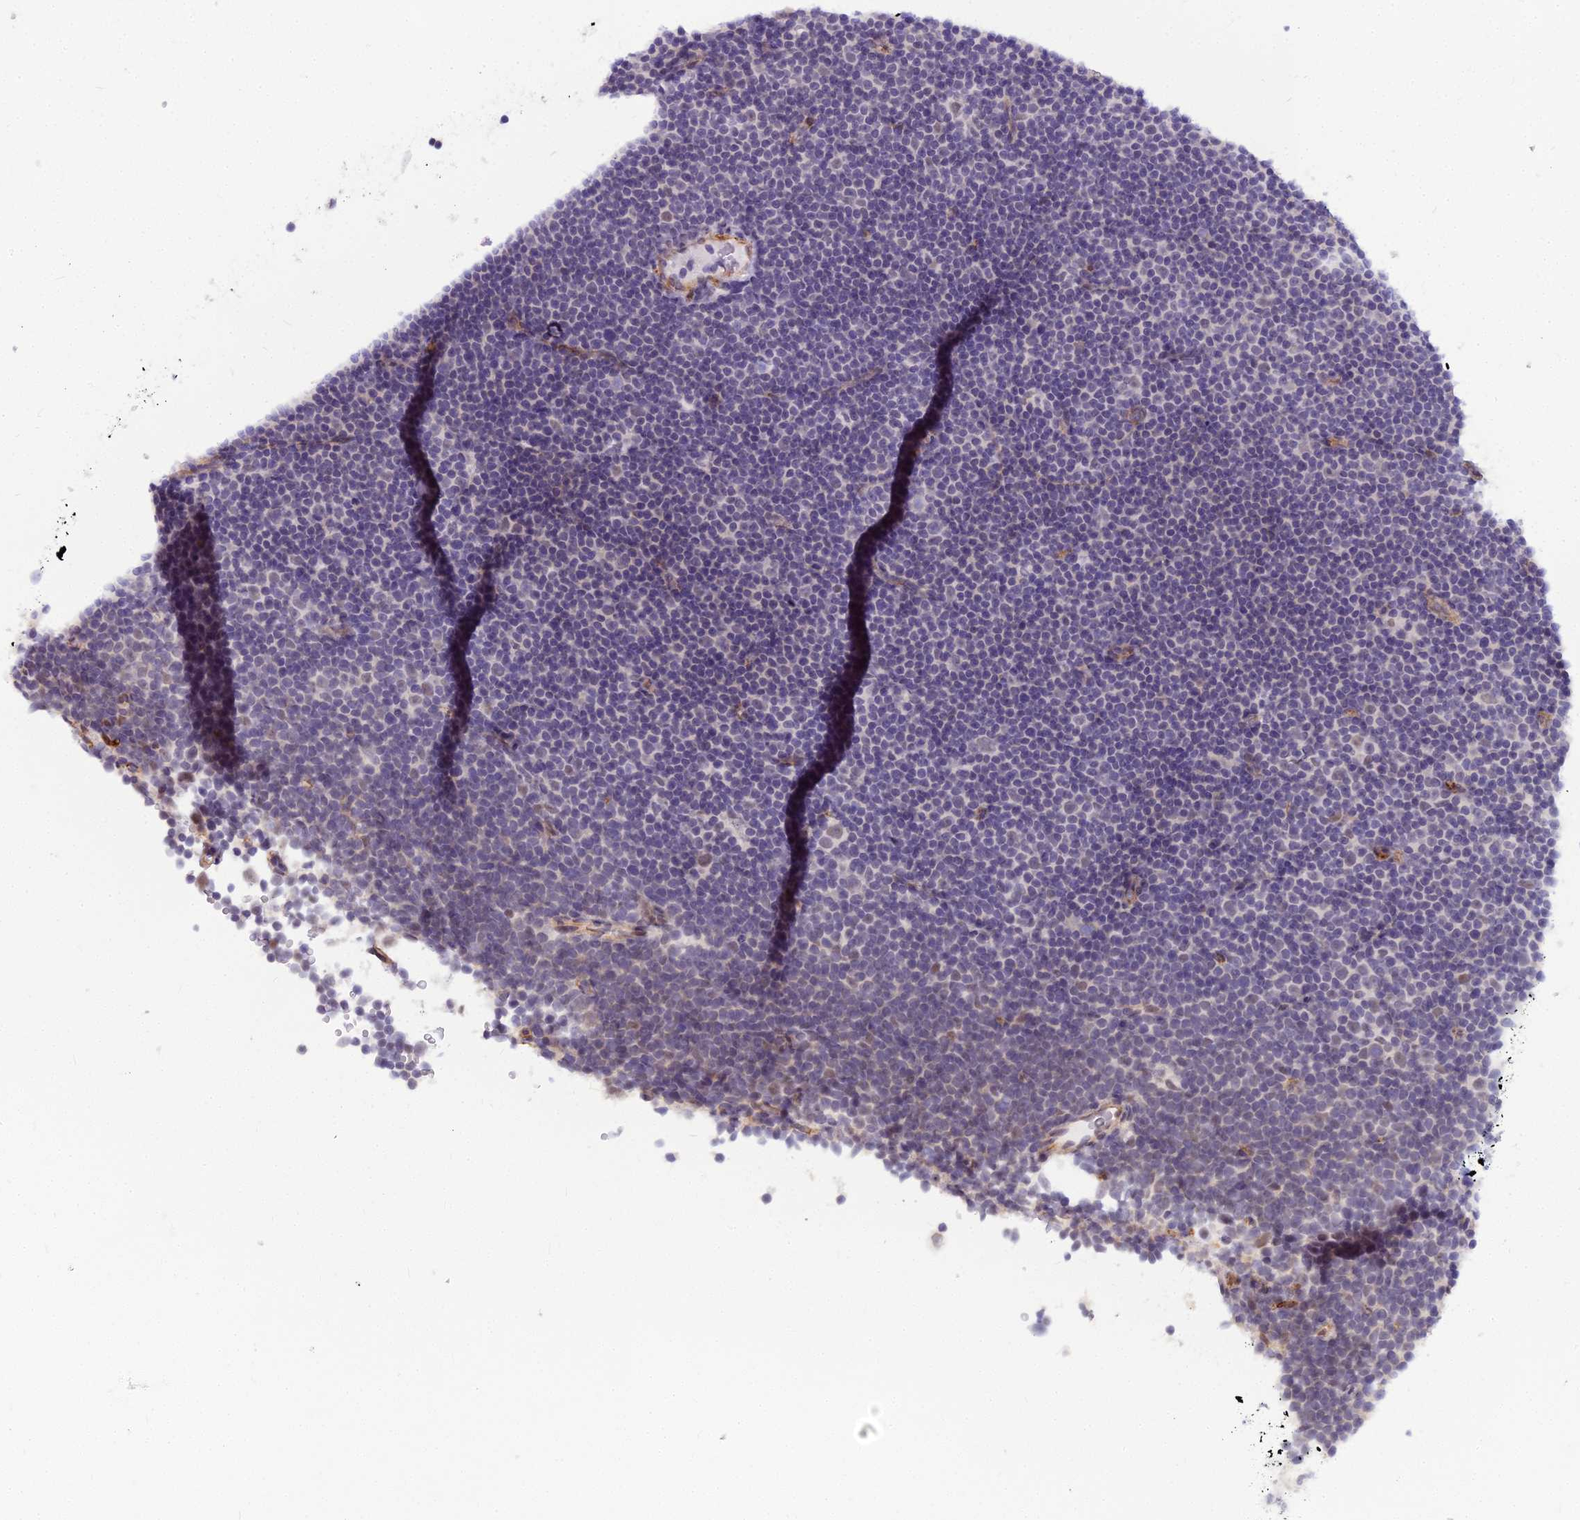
{"staining": {"intensity": "weak", "quantity": "<25%", "location": "nuclear"}, "tissue": "lymphoma", "cell_type": "Tumor cells", "image_type": "cancer", "snomed": [{"axis": "morphology", "description": "Malignant lymphoma, non-Hodgkin's type, Low grade"}, {"axis": "topography", "description": "Lymph node"}], "caption": "High power microscopy micrograph of an IHC micrograph of lymphoma, revealing no significant expression in tumor cells.", "gene": "RGL3", "patient": {"sex": "female", "age": 67}}